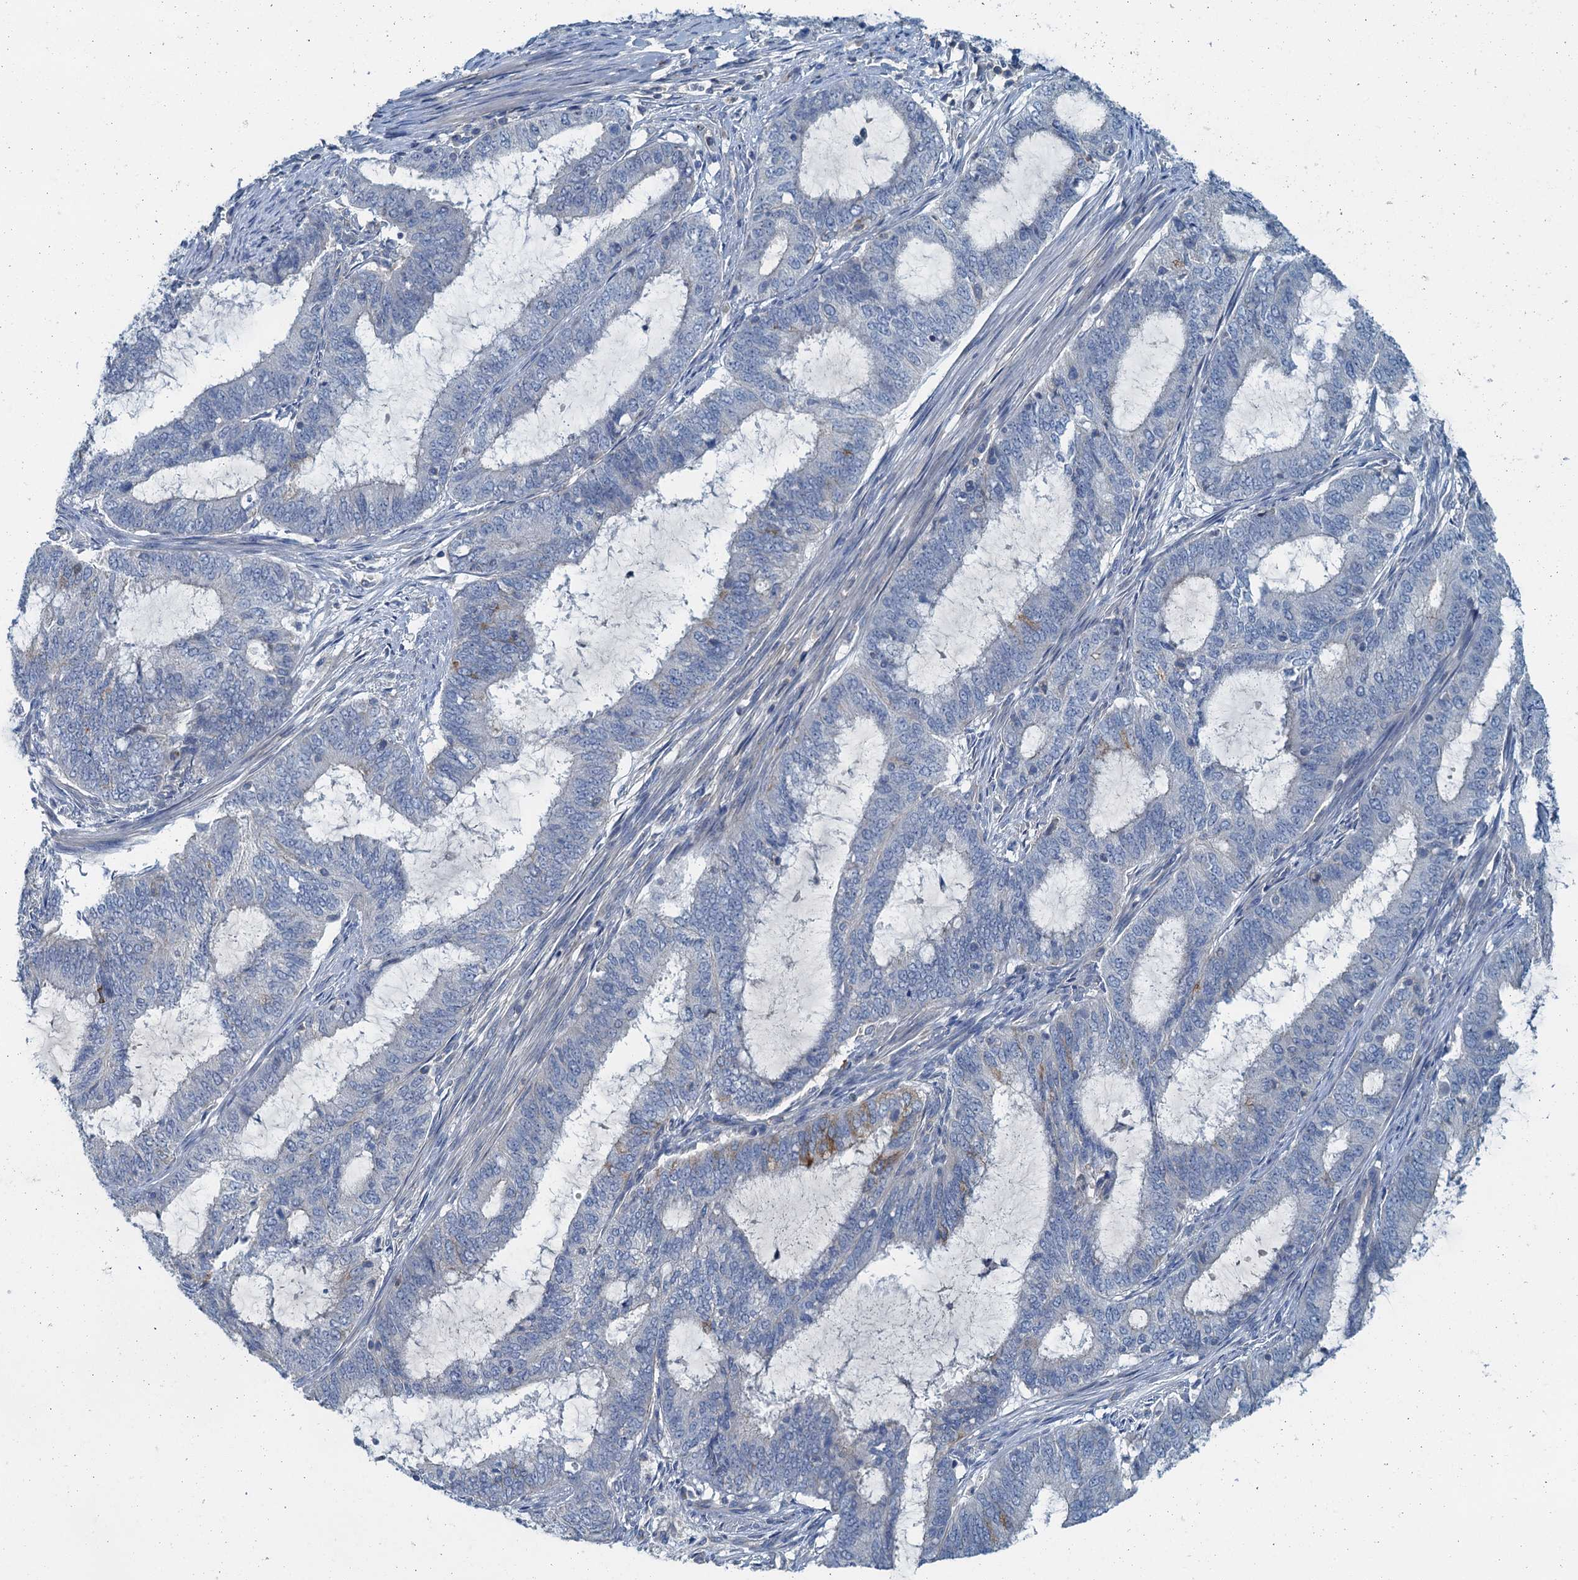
{"staining": {"intensity": "negative", "quantity": "none", "location": "none"}, "tissue": "endometrial cancer", "cell_type": "Tumor cells", "image_type": "cancer", "snomed": [{"axis": "morphology", "description": "Adenocarcinoma, NOS"}, {"axis": "topography", "description": "Endometrium"}], "caption": "Immunohistochemical staining of endometrial cancer (adenocarcinoma) displays no significant staining in tumor cells.", "gene": "THAP10", "patient": {"sex": "female", "age": 51}}